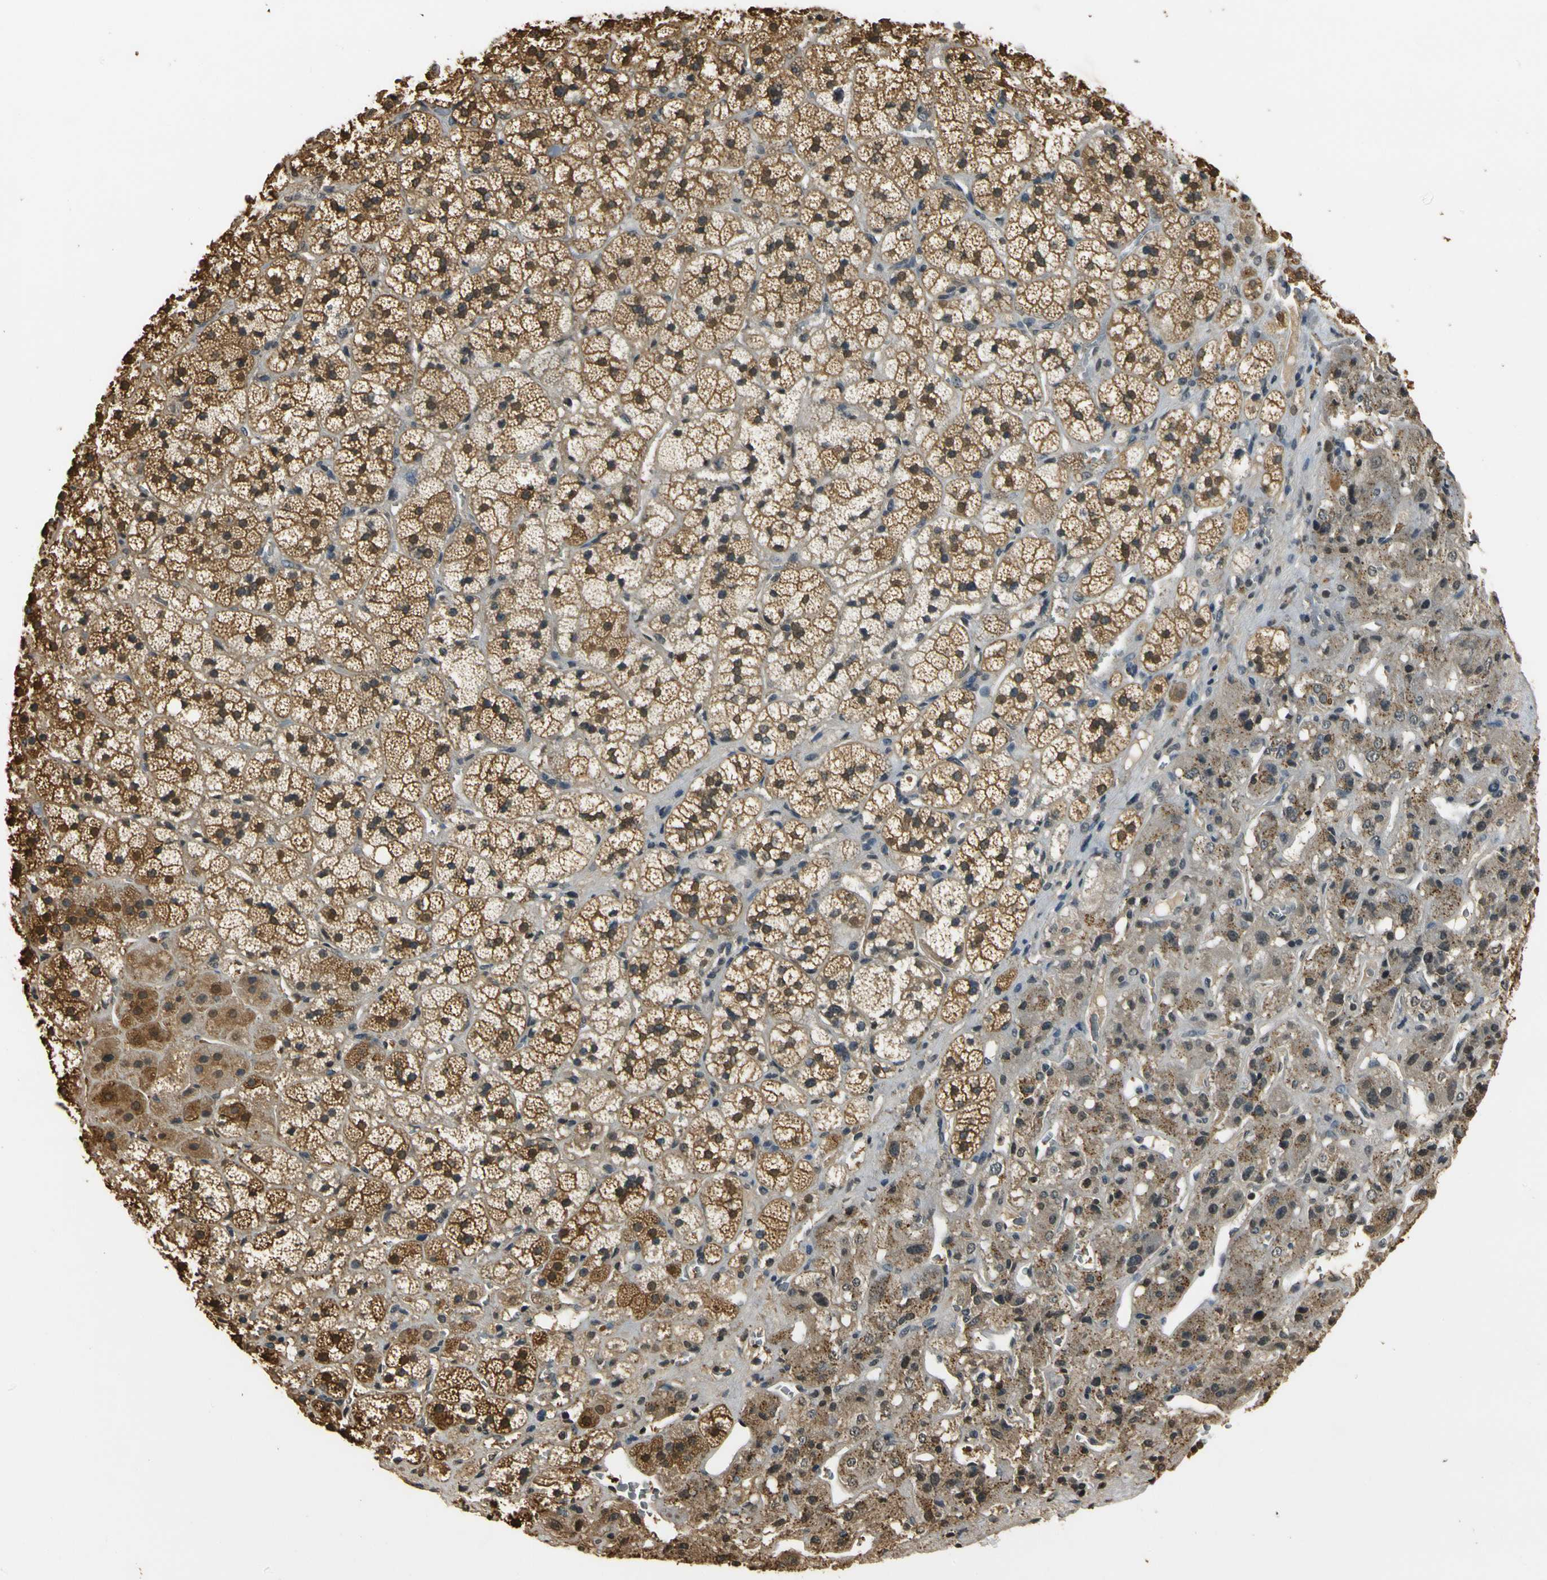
{"staining": {"intensity": "moderate", "quantity": ">75%", "location": "cytoplasmic/membranous,nuclear"}, "tissue": "adrenal gland", "cell_type": "Glandular cells", "image_type": "normal", "snomed": [{"axis": "morphology", "description": "Normal tissue, NOS"}, {"axis": "topography", "description": "Adrenal gland"}], "caption": "IHC of benign adrenal gland reveals medium levels of moderate cytoplasmic/membranous,nuclear expression in about >75% of glandular cells.", "gene": "SOD1", "patient": {"sex": "female", "age": 44}}